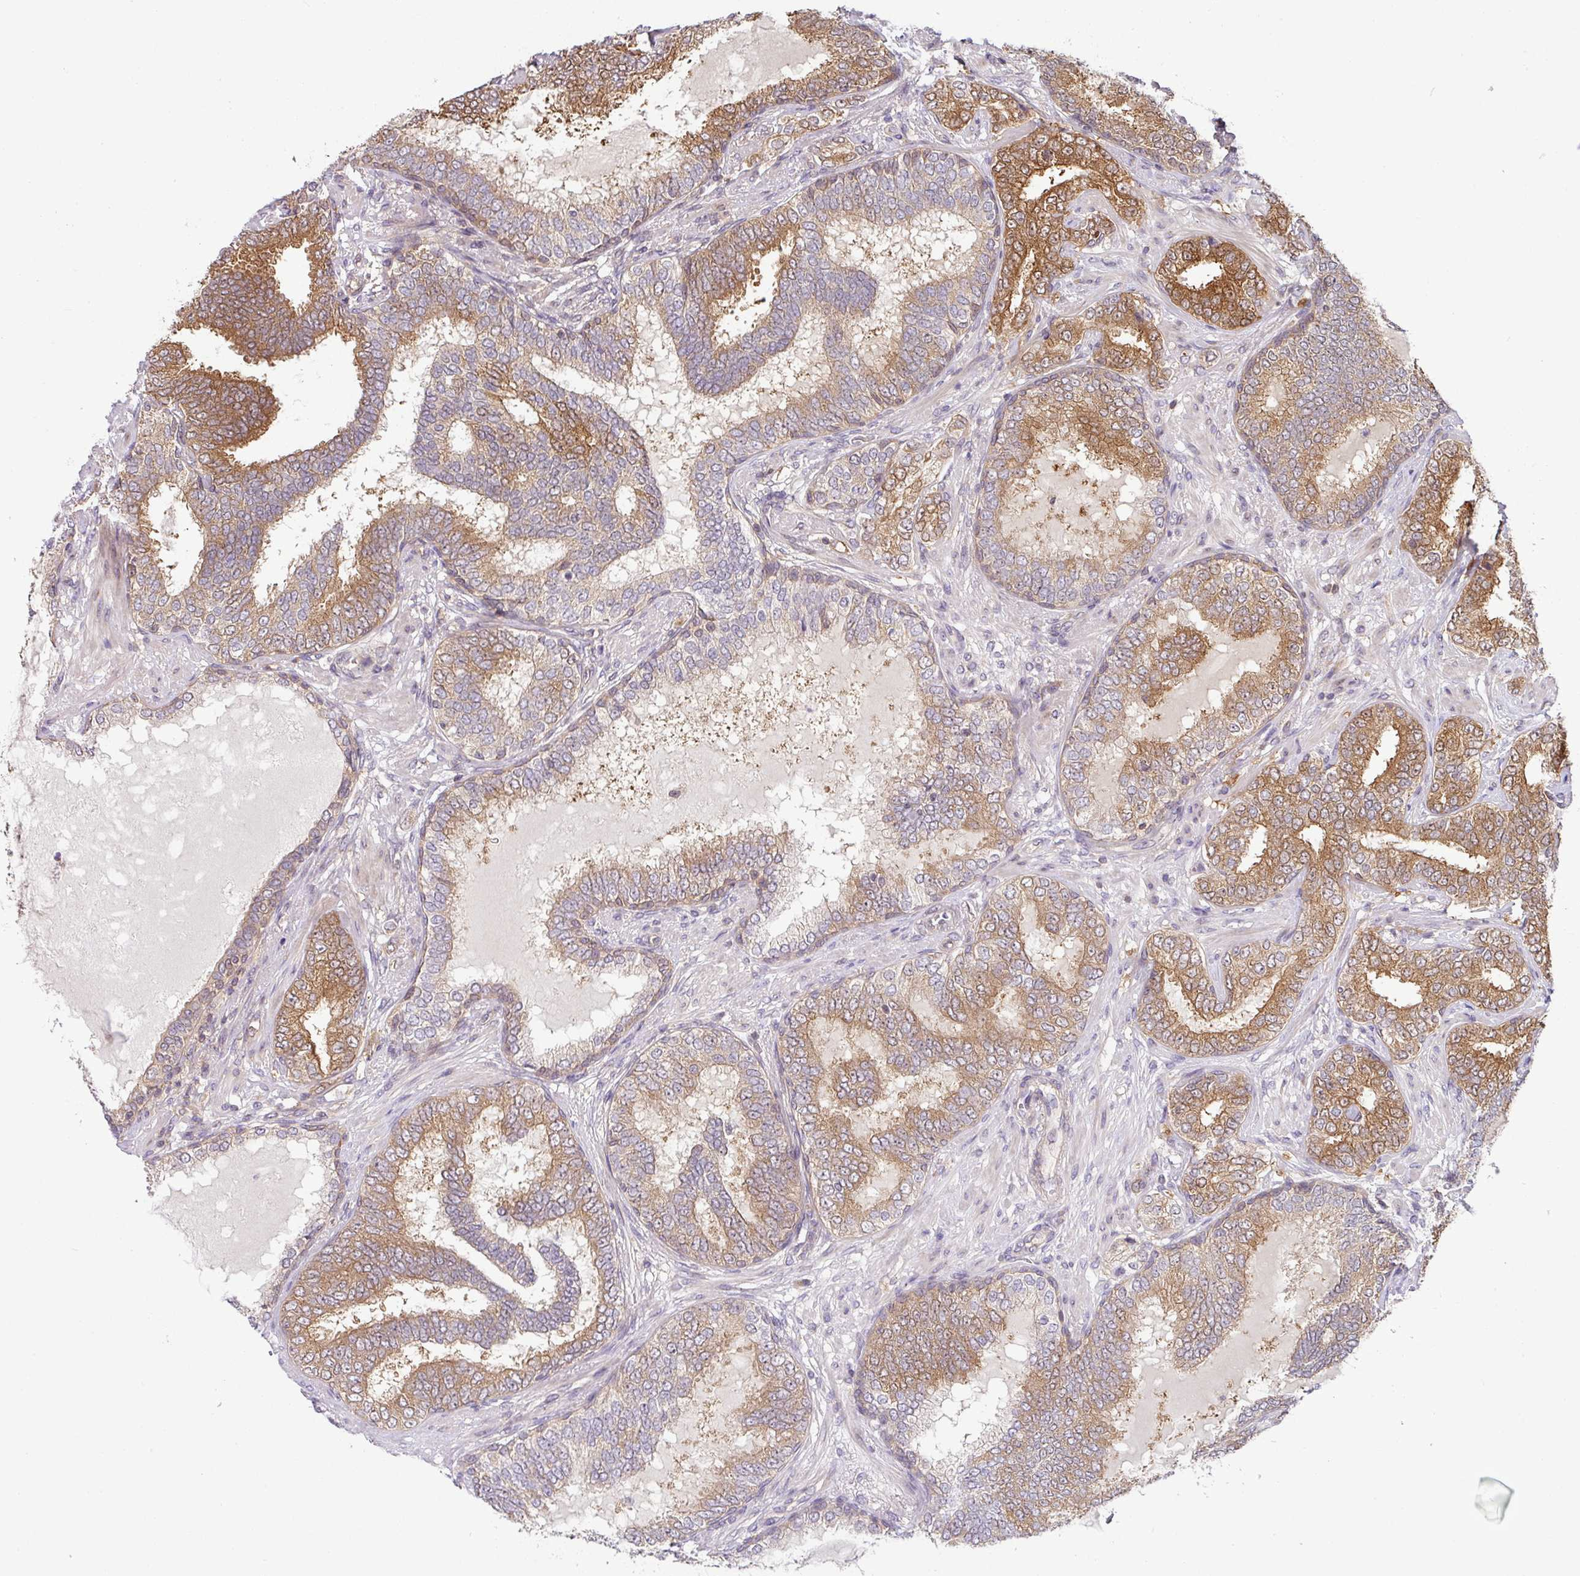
{"staining": {"intensity": "moderate", "quantity": ">75%", "location": "cytoplasmic/membranous"}, "tissue": "prostate cancer", "cell_type": "Tumor cells", "image_type": "cancer", "snomed": [{"axis": "morphology", "description": "Adenocarcinoma, High grade"}, {"axis": "topography", "description": "Prostate"}], "caption": "Tumor cells display moderate cytoplasmic/membranous staining in about >75% of cells in prostate high-grade adenocarcinoma.", "gene": "SHB", "patient": {"sex": "male", "age": 72}}